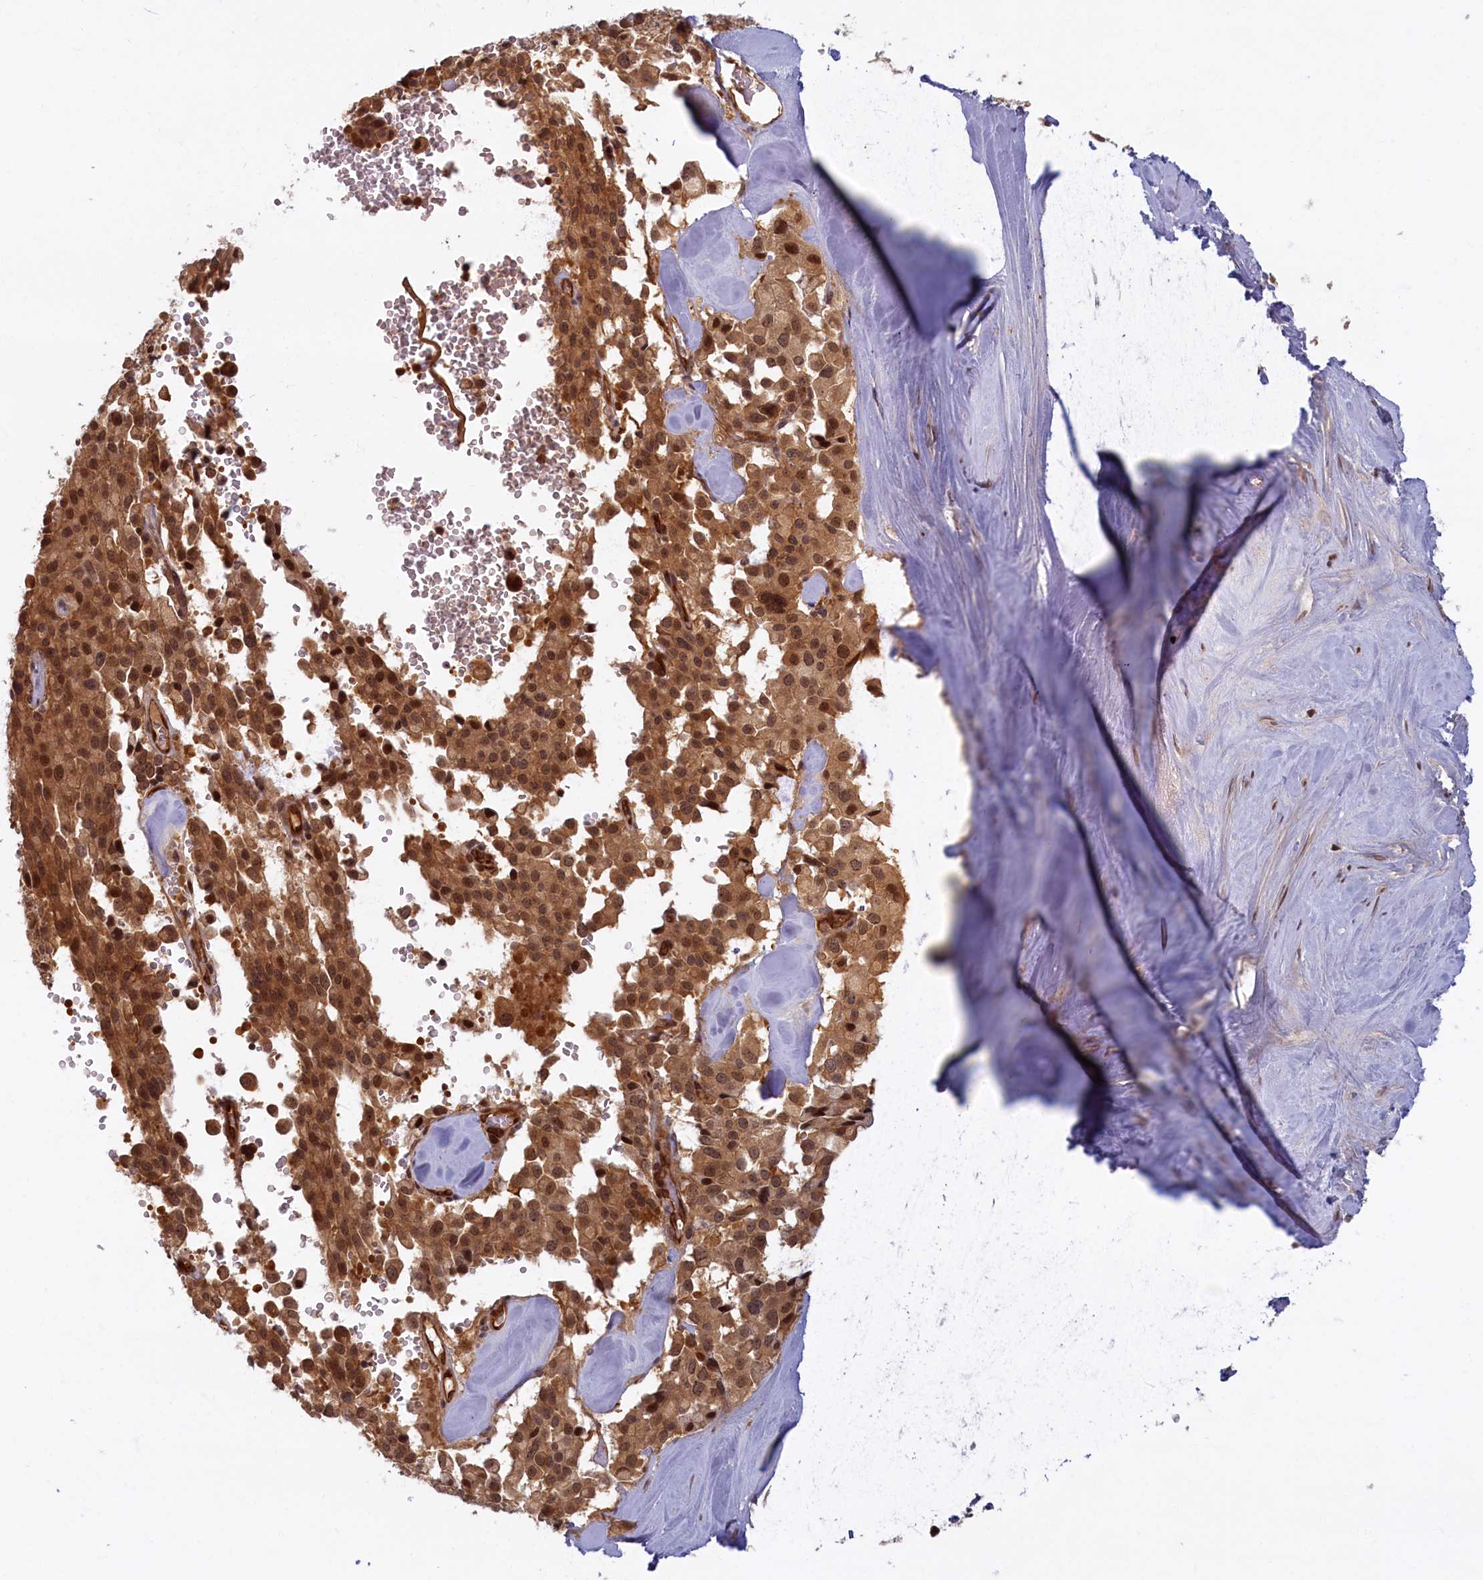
{"staining": {"intensity": "moderate", "quantity": ">75%", "location": "cytoplasmic/membranous,nuclear"}, "tissue": "pancreatic cancer", "cell_type": "Tumor cells", "image_type": "cancer", "snomed": [{"axis": "morphology", "description": "Adenocarcinoma, NOS"}, {"axis": "topography", "description": "Pancreas"}], "caption": "Pancreatic cancer tissue exhibits moderate cytoplasmic/membranous and nuclear staining in about >75% of tumor cells", "gene": "SNRK", "patient": {"sex": "male", "age": 65}}